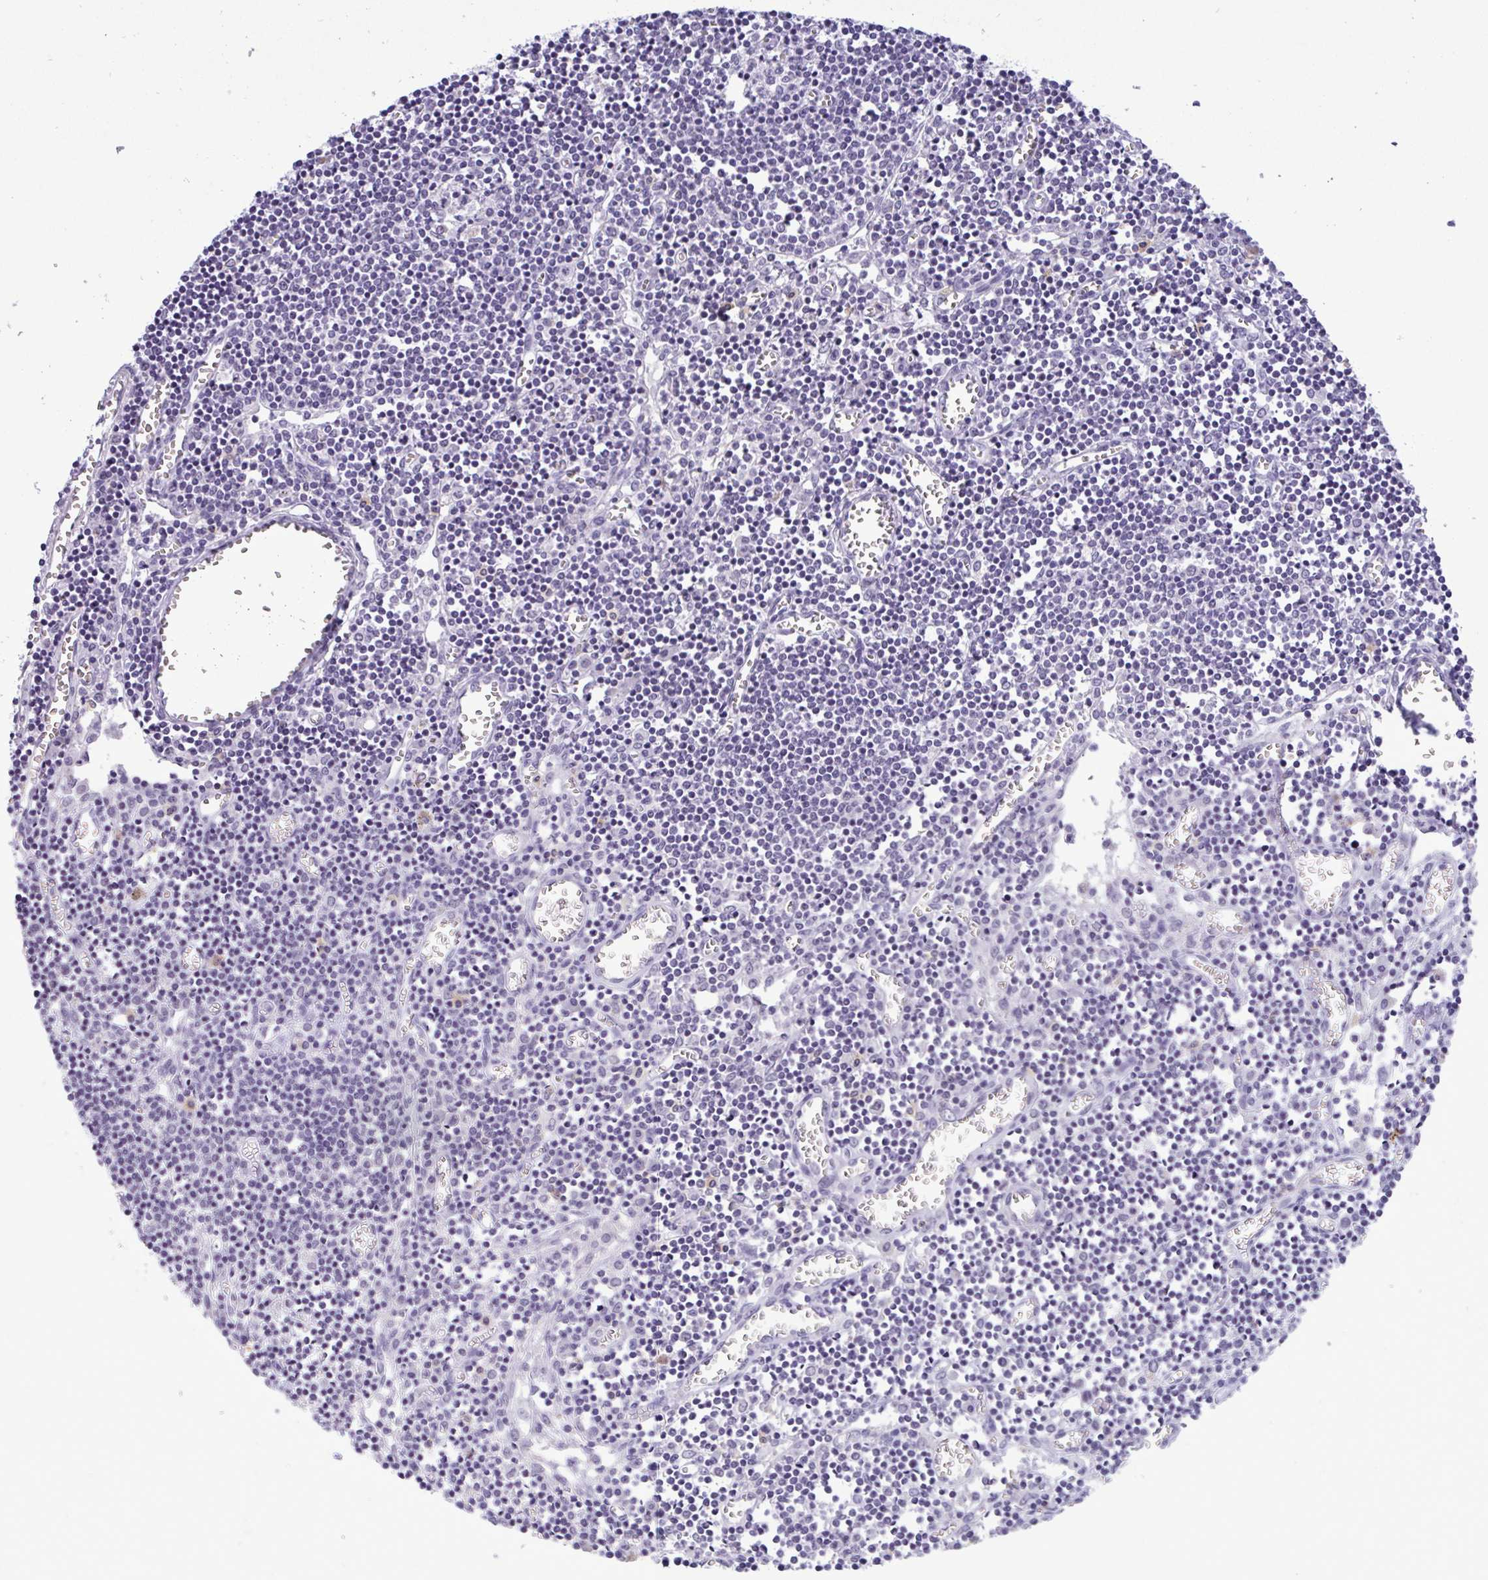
{"staining": {"intensity": "negative", "quantity": "none", "location": "none"}, "tissue": "lymph node", "cell_type": "Germinal center cells", "image_type": "normal", "snomed": [{"axis": "morphology", "description": "Normal tissue, NOS"}, {"axis": "topography", "description": "Lymph node"}], "caption": "Immunohistochemistry micrograph of benign lymph node stained for a protein (brown), which reveals no positivity in germinal center cells.", "gene": "YBX2", "patient": {"sex": "male", "age": 66}}